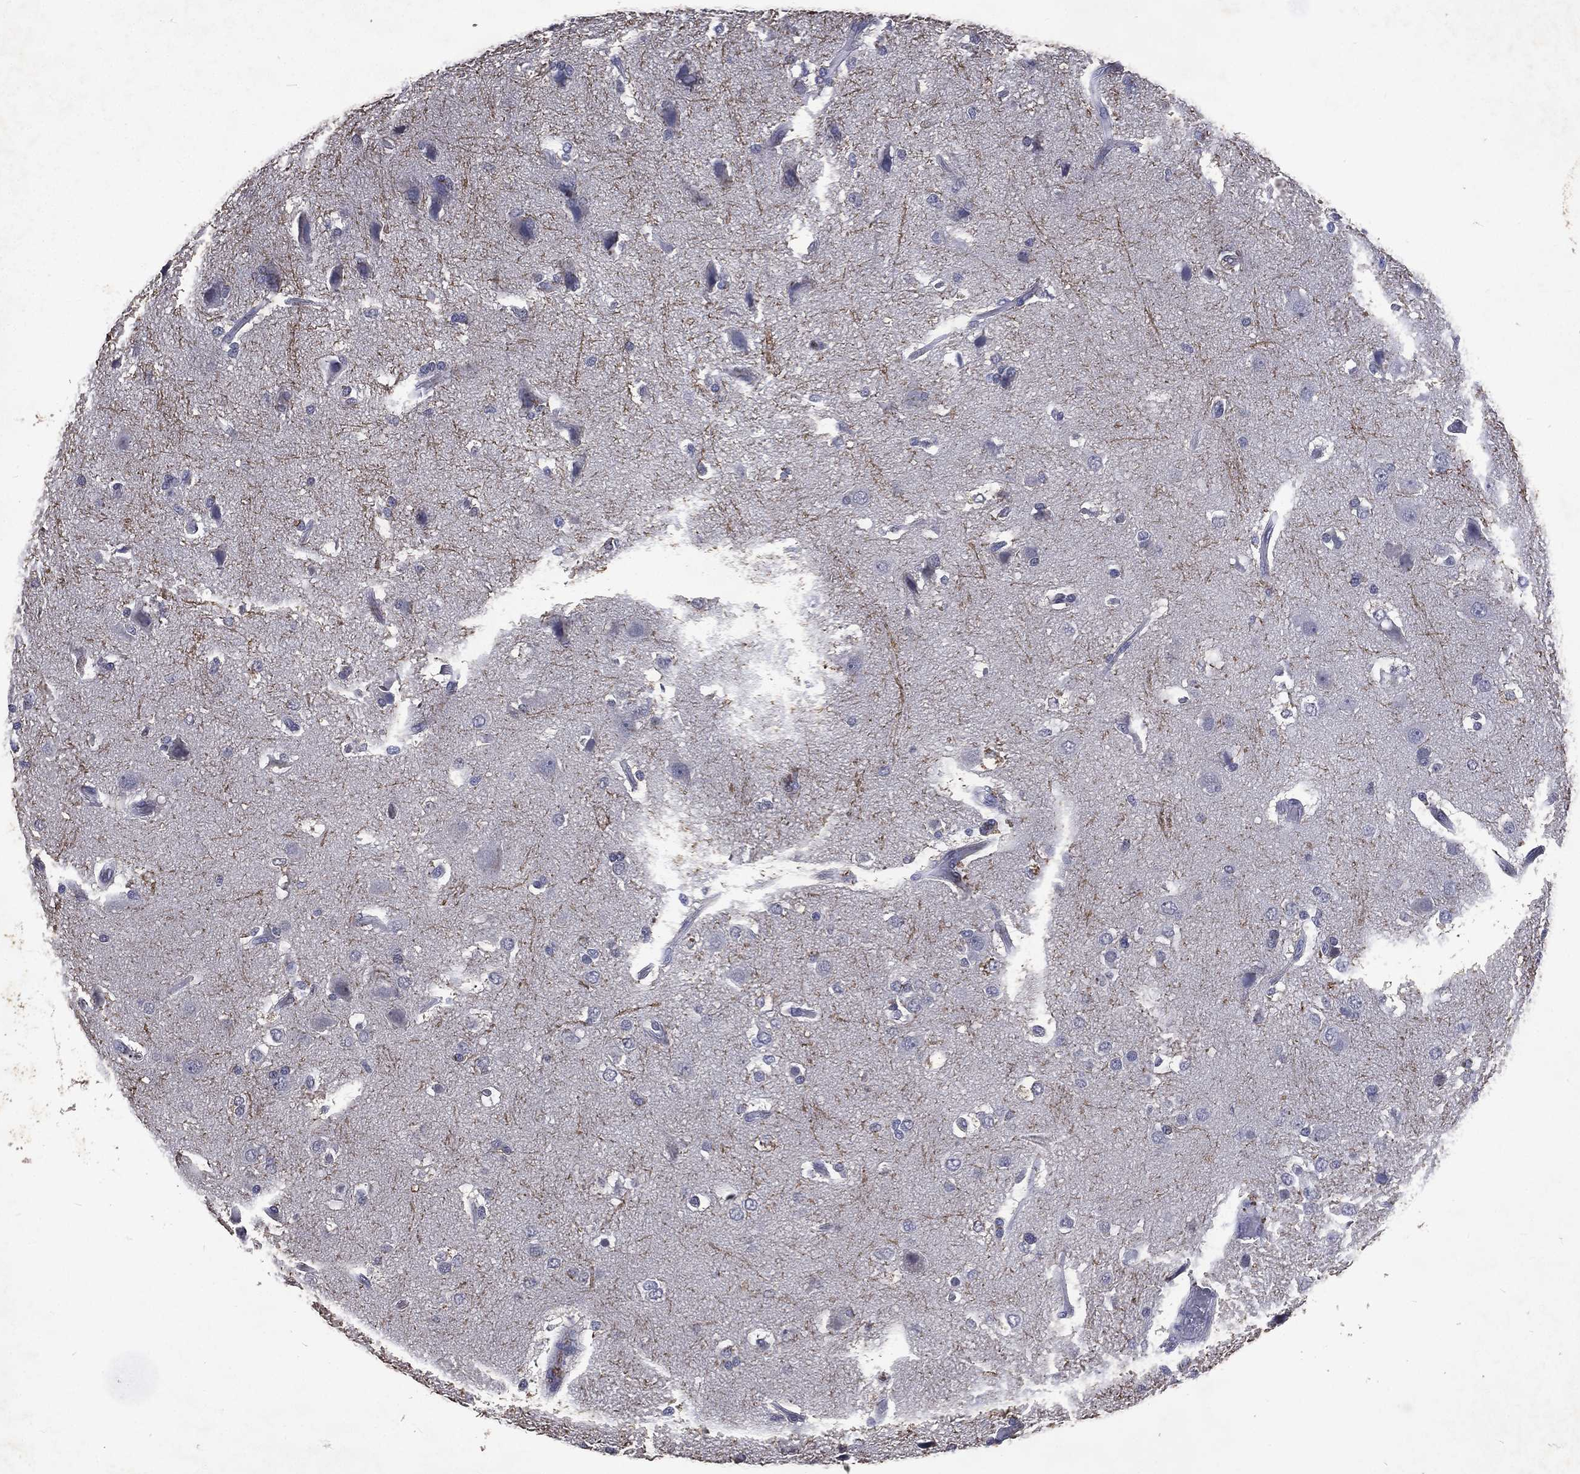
{"staining": {"intensity": "negative", "quantity": "none", "location": "none"}, "tissue": "glioma", "cell_type": "Tumor cells", "image_type": "cancer", "snomed": [{"axis": "morphology", "description": "Glioma, malignant, High grade"}, {"axis": "topography", "description": "Brain"}], "caption": "This is an IHC image of human malignant high-grade glioma. There is no staining in tumor cells.", "gene": "SLC34A2", "patient": {"sex": "female", "age": 63}}